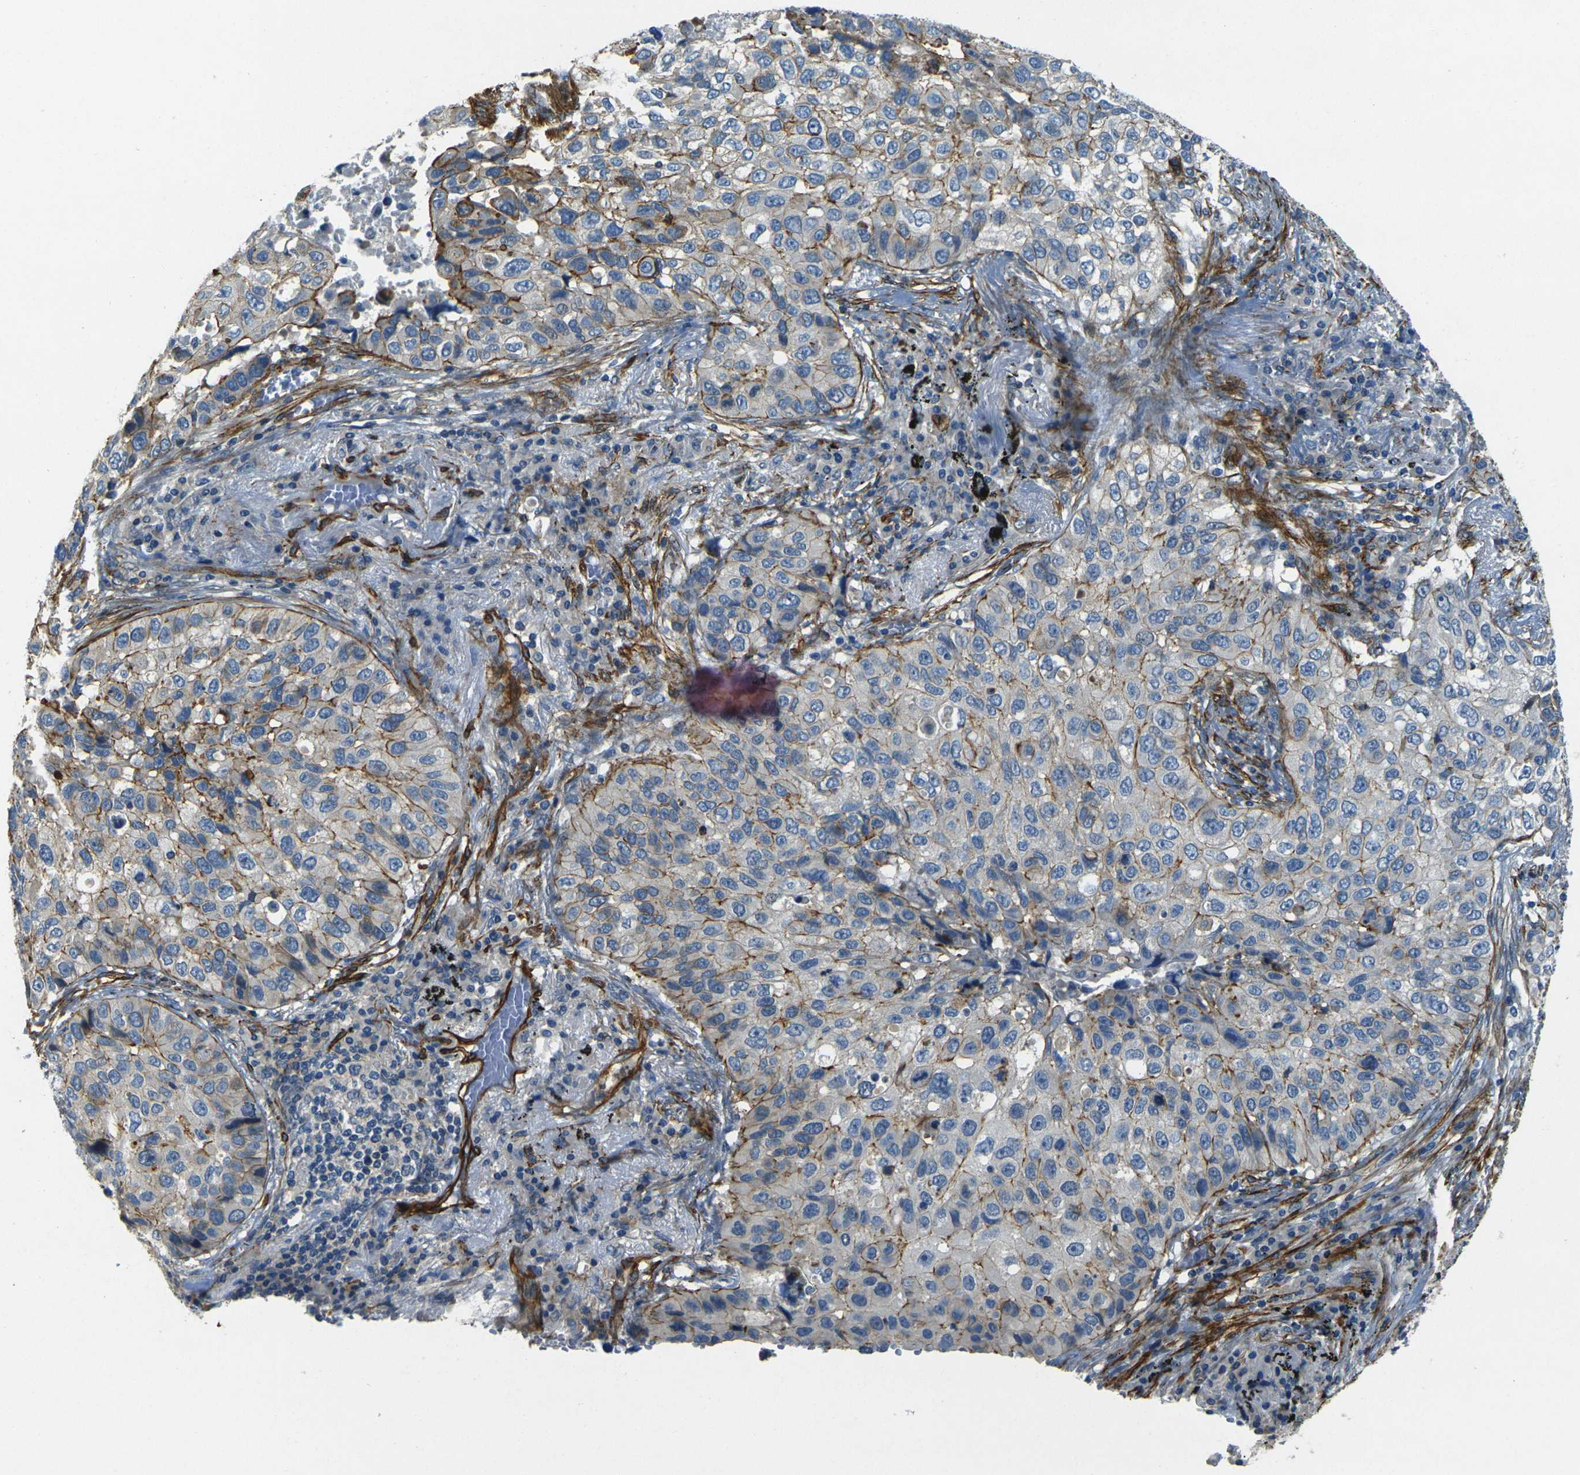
{"staining": {"intensity": "moderate", "quantity": "25%-75%", "location": "cytoplasmic/membranous"}, "tissue": "lung cancer", "cell_type": "Tumor cells", "image_type": "cancer", "snomed": [{"axis": "morphology", "description": "Squamous cell carcinoma, NOS"}, {"axis": "topography", "description": "Lung"}], "caption": "This is a histology image of IHC staining of lung squamous cell carcinoma, which shows moderate staining in the cytoplasmic/membranous of tumor cells.", "gene": "EPHA7", "patient": {"sex": "male", "age": 57}}